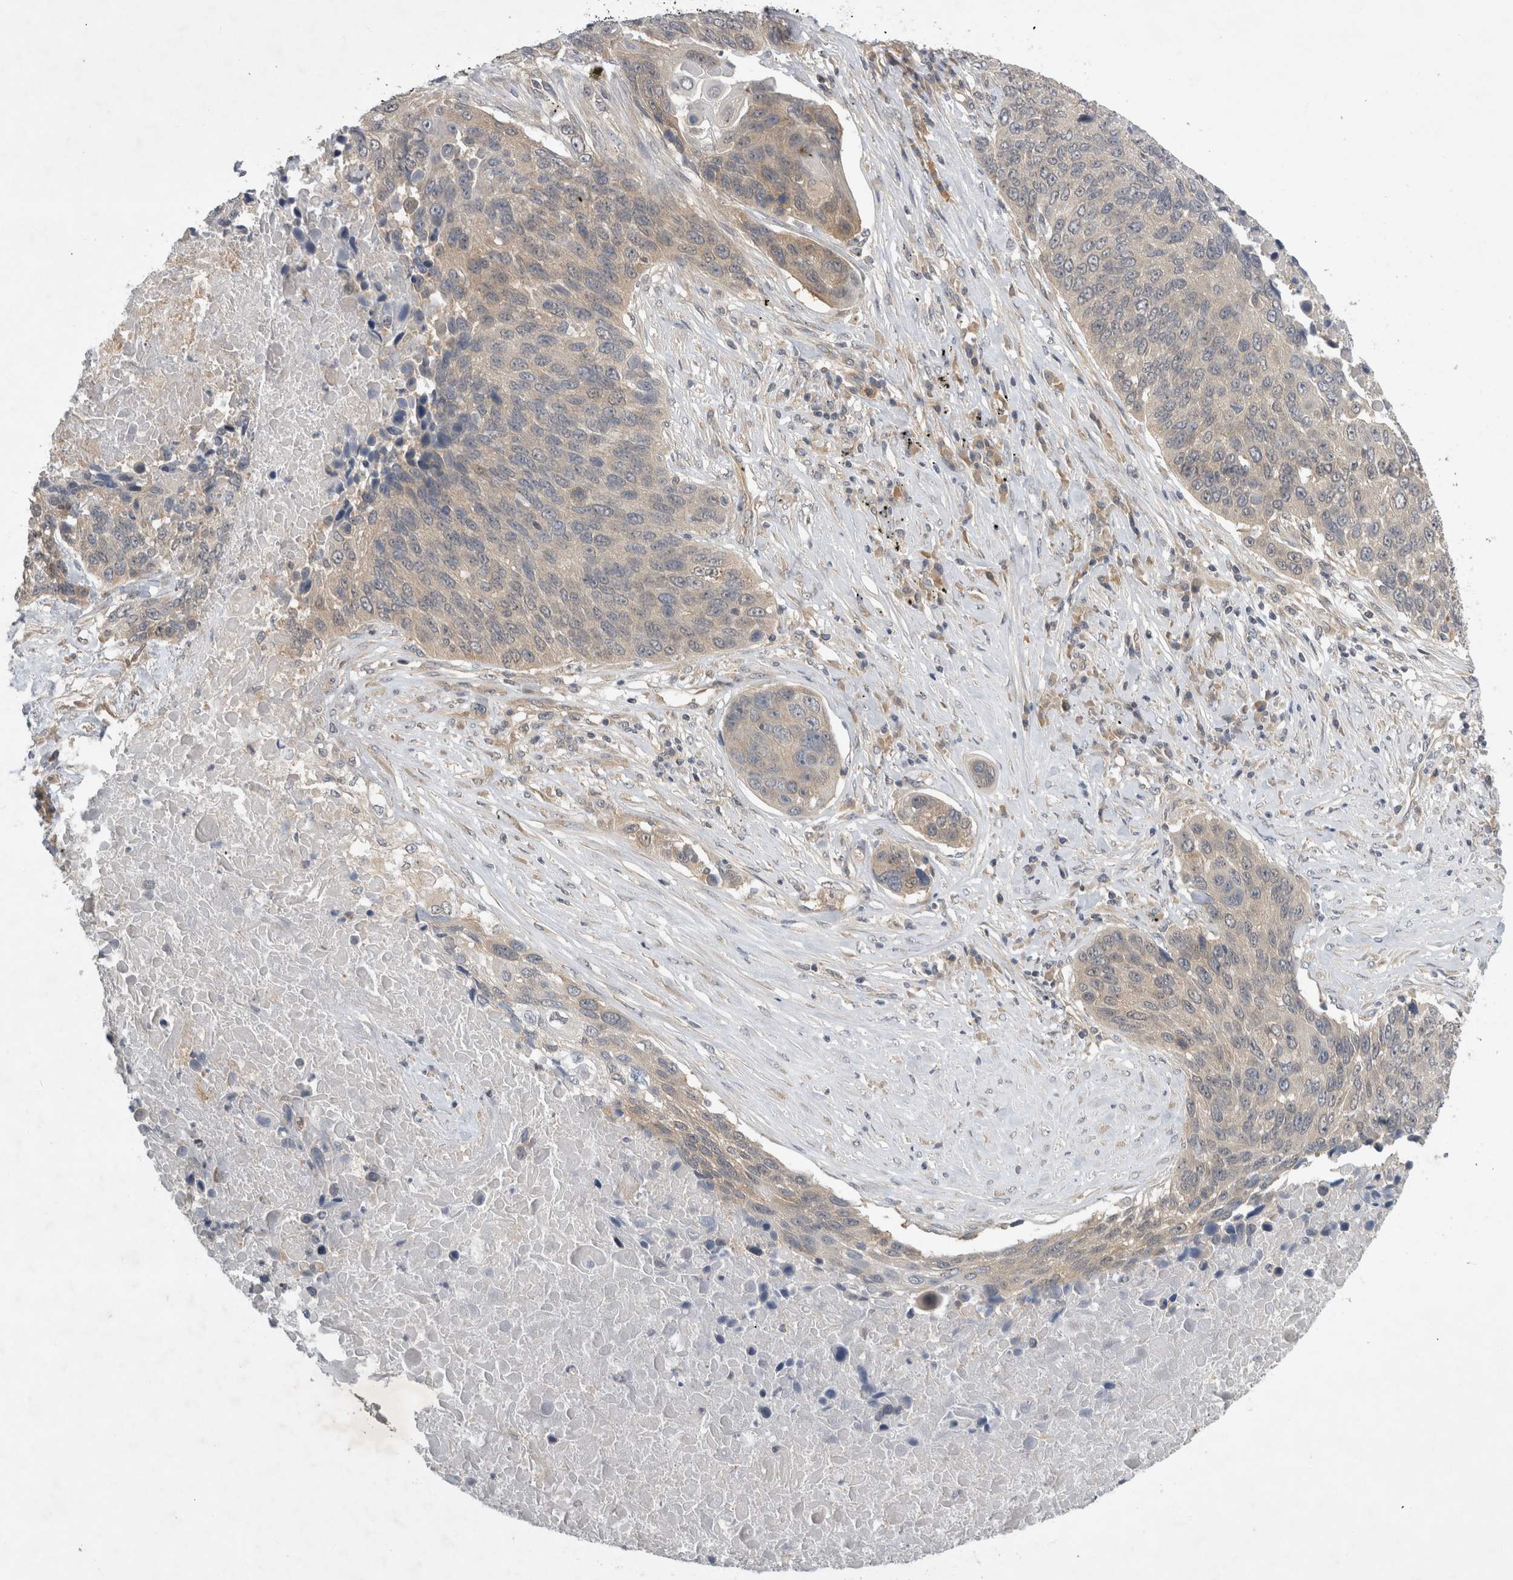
{"staining": {"intensity": "weak", "quantity": "25%-75%", "location": "cytoplasmic/membranous"}, "tissue": "lung cancer", "cell_type": "Tumor cells", "image_type": "cancer", "snomed": [{"axis": "morphology", "description": "Squamous cell carcinoma, NOS"}, {"axis": "topography", "description": "Lung"}], "caption": "Human lung cancer (squamous cell carcinoma) stained with a protein marker reveals weak staining in tumor cells.", "gene": "AASDHPPT", "patient": {"sex": "male", "age": 66}}